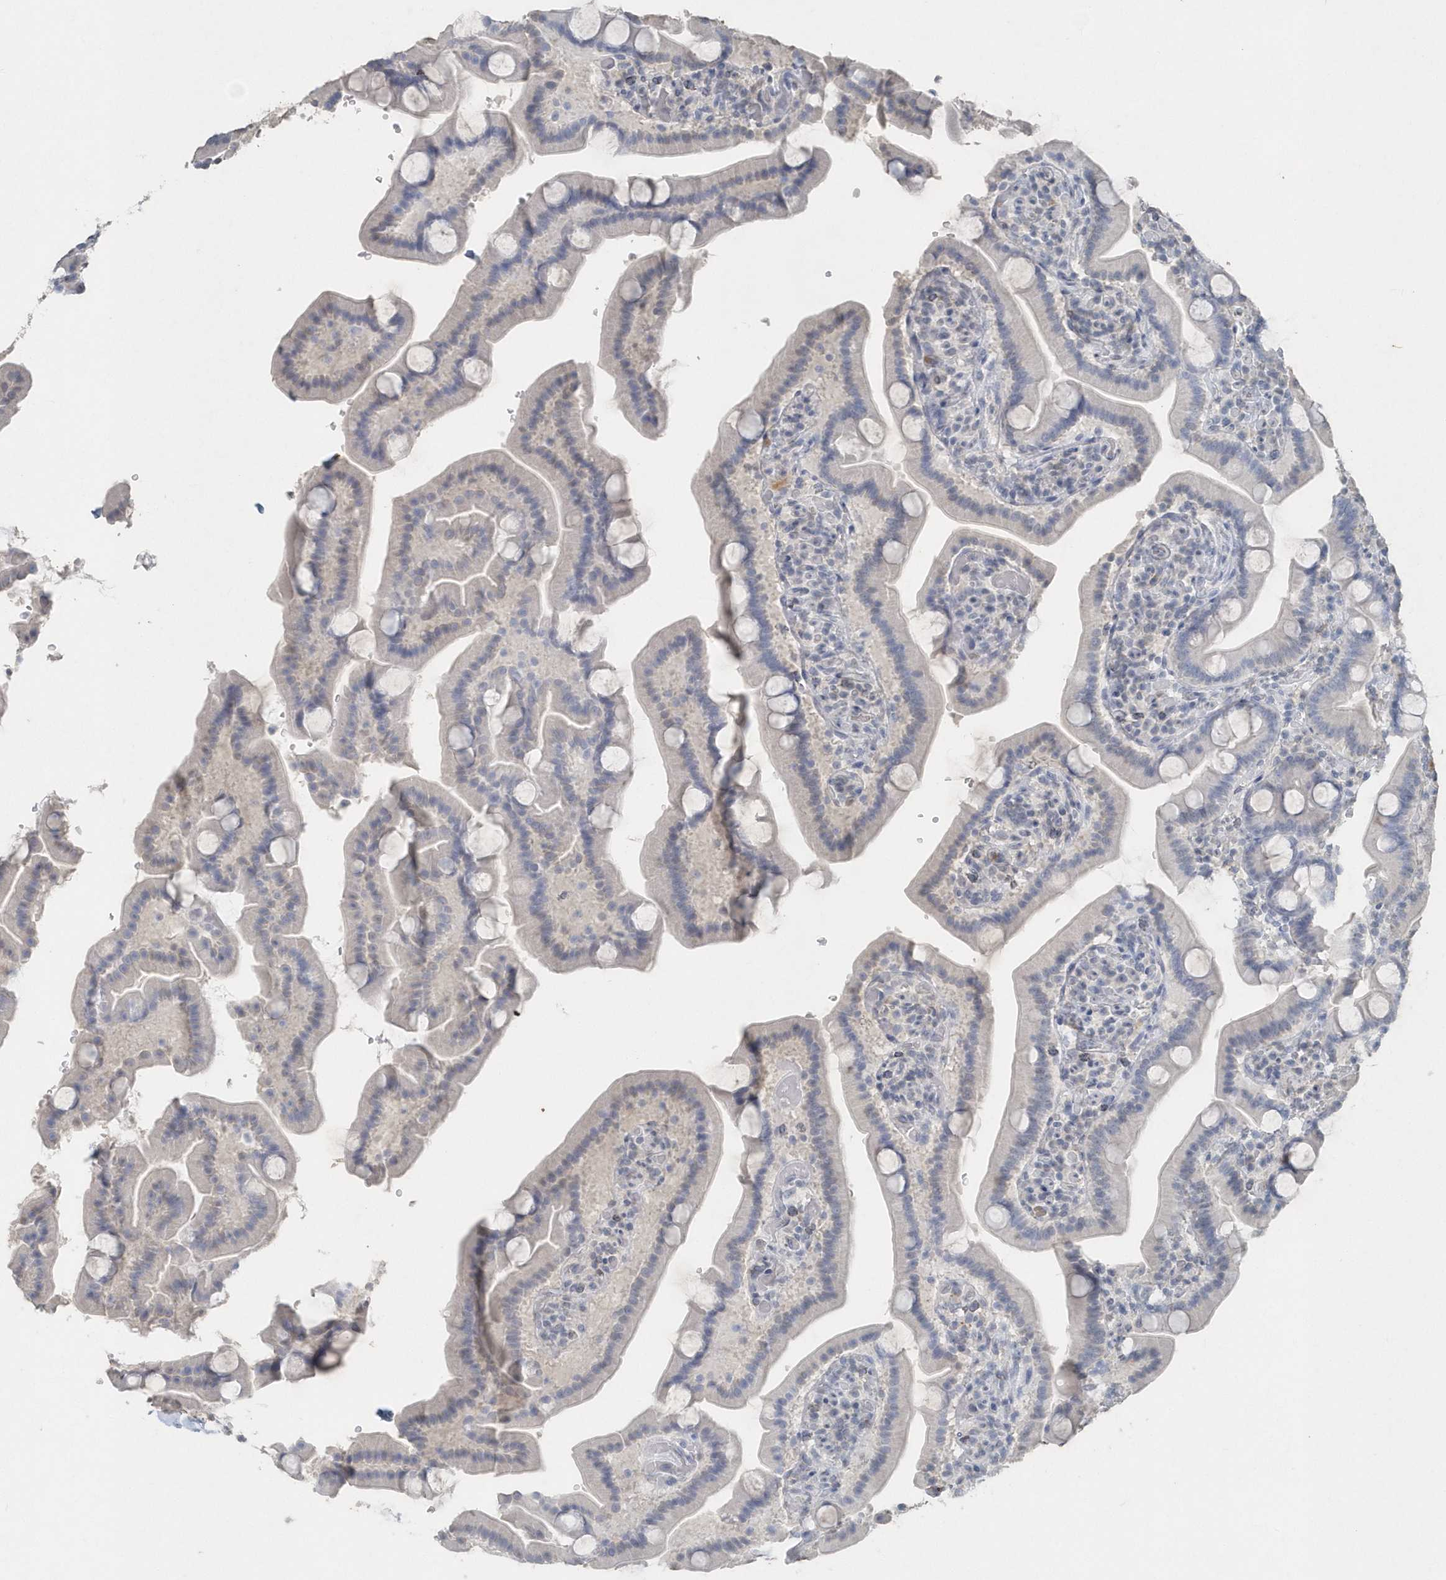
{"staining": {"intensity": "negative", "quantity": "none", "location": "none"}, "tissue": "duodenum", "cell_type": "Glandular cells", "image_type": "normal", "snomed": [{"axis": "morphology", "description": "Normal tissue, NOS"}, {"axis": "topography", "description": "Duodenum"}], "caption": "High power microscopy micrograph of an IHC micrograph of unremarkable duodenum, revealing no significant staining in glandular cells.", "gene": "PDCD1", "patient": {"sex": "male", "age": 55}}